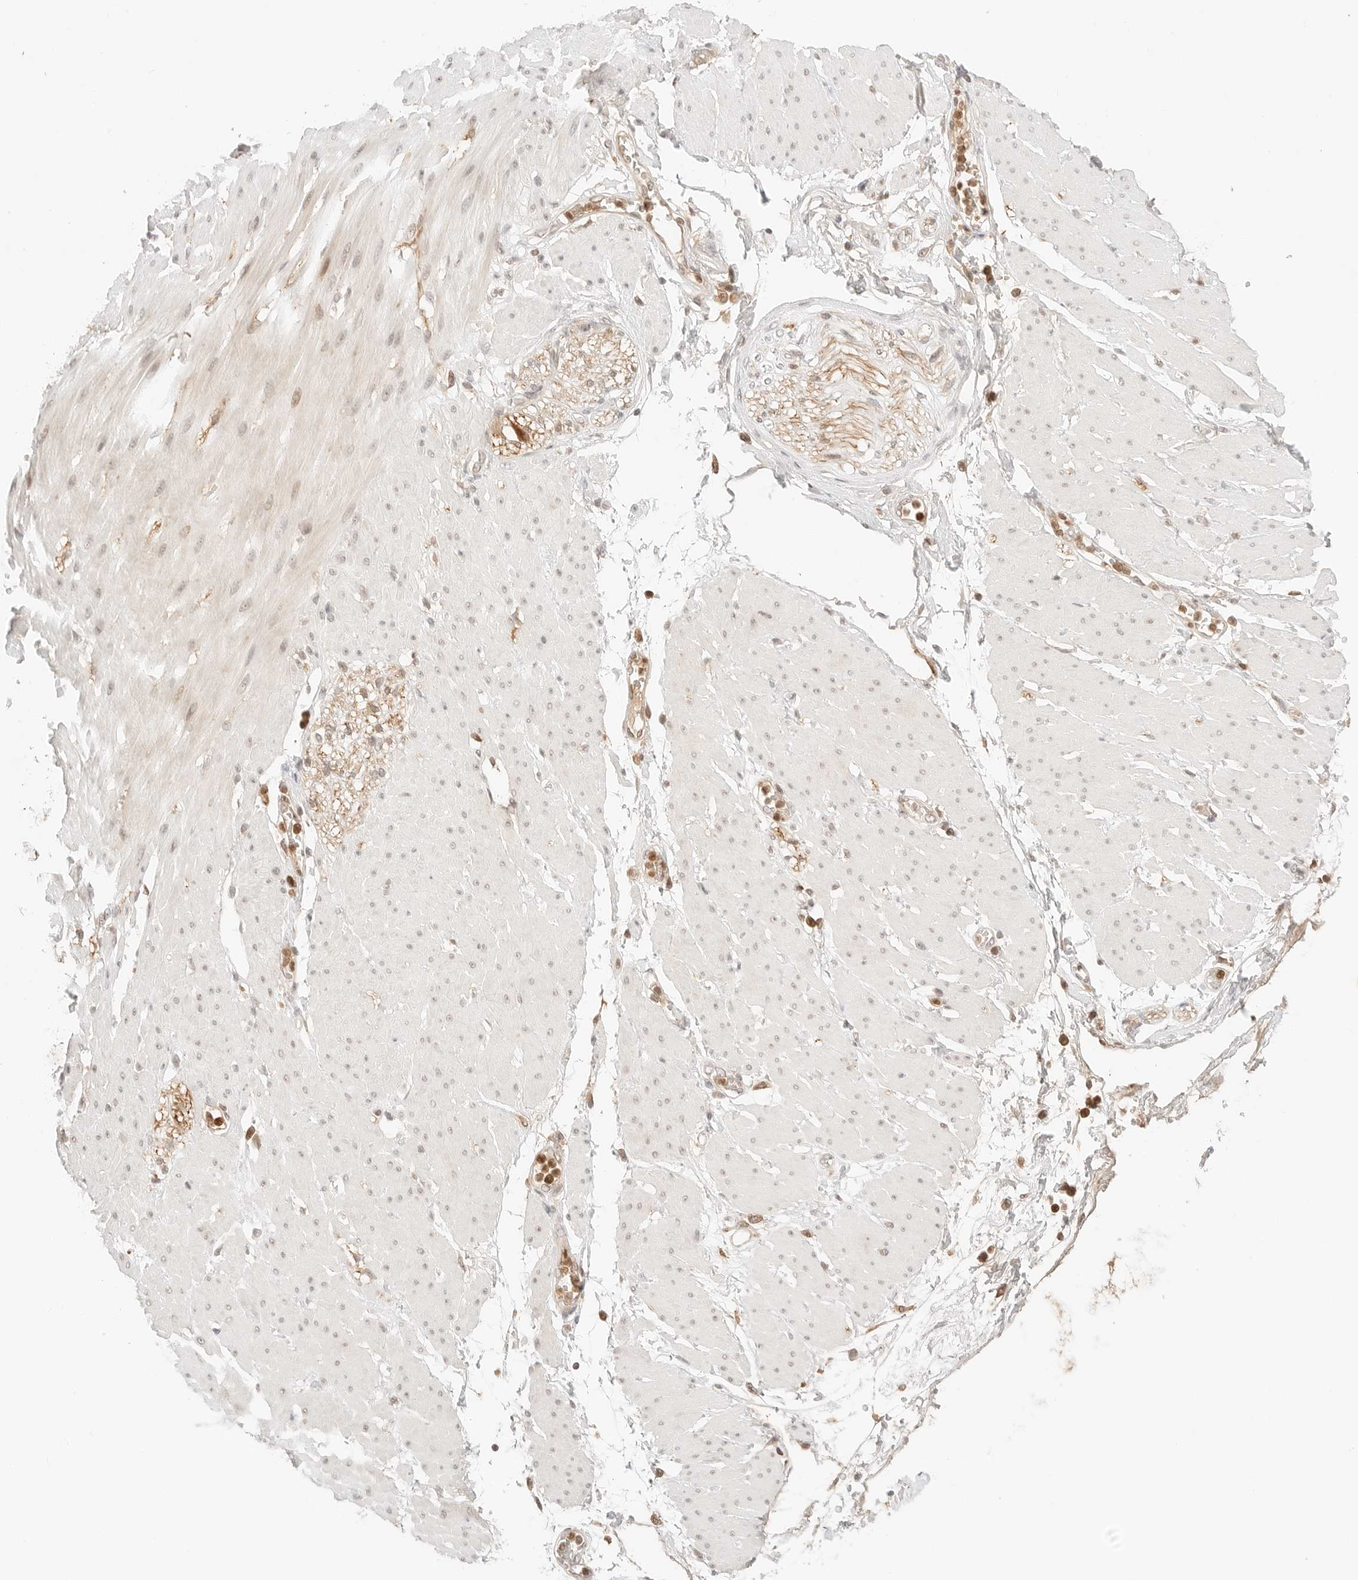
{"staining": {"intensity": "moderate", "quantity": "<25%", "location": "cytoplasmic/membranous"}, "tissue": "adipose tissue", "cell_type": "Adipocytes", "image_type": "normal", "snomed": [{"axis": "morphology", "description": "Normal tissue, NOS"}, {"axis": "morphology", "description": "Adenocarcinoma, NOS"}, {"axis": "topography", "description": "Duodenum"}, {"axis": "topography", "description": "Peripheral nerve tissue"}], "caption": "This image displays normal adipose tissue stained with immunohistochemistry (IHC) to label a protein in brown. The cytoplasmic/membranous of adipocytes show moderate positivity for the protein. Nuclei are counter-stained blue.", "gene": "RPS6KL1", "patient": {"sex": "female", "age": 60}}